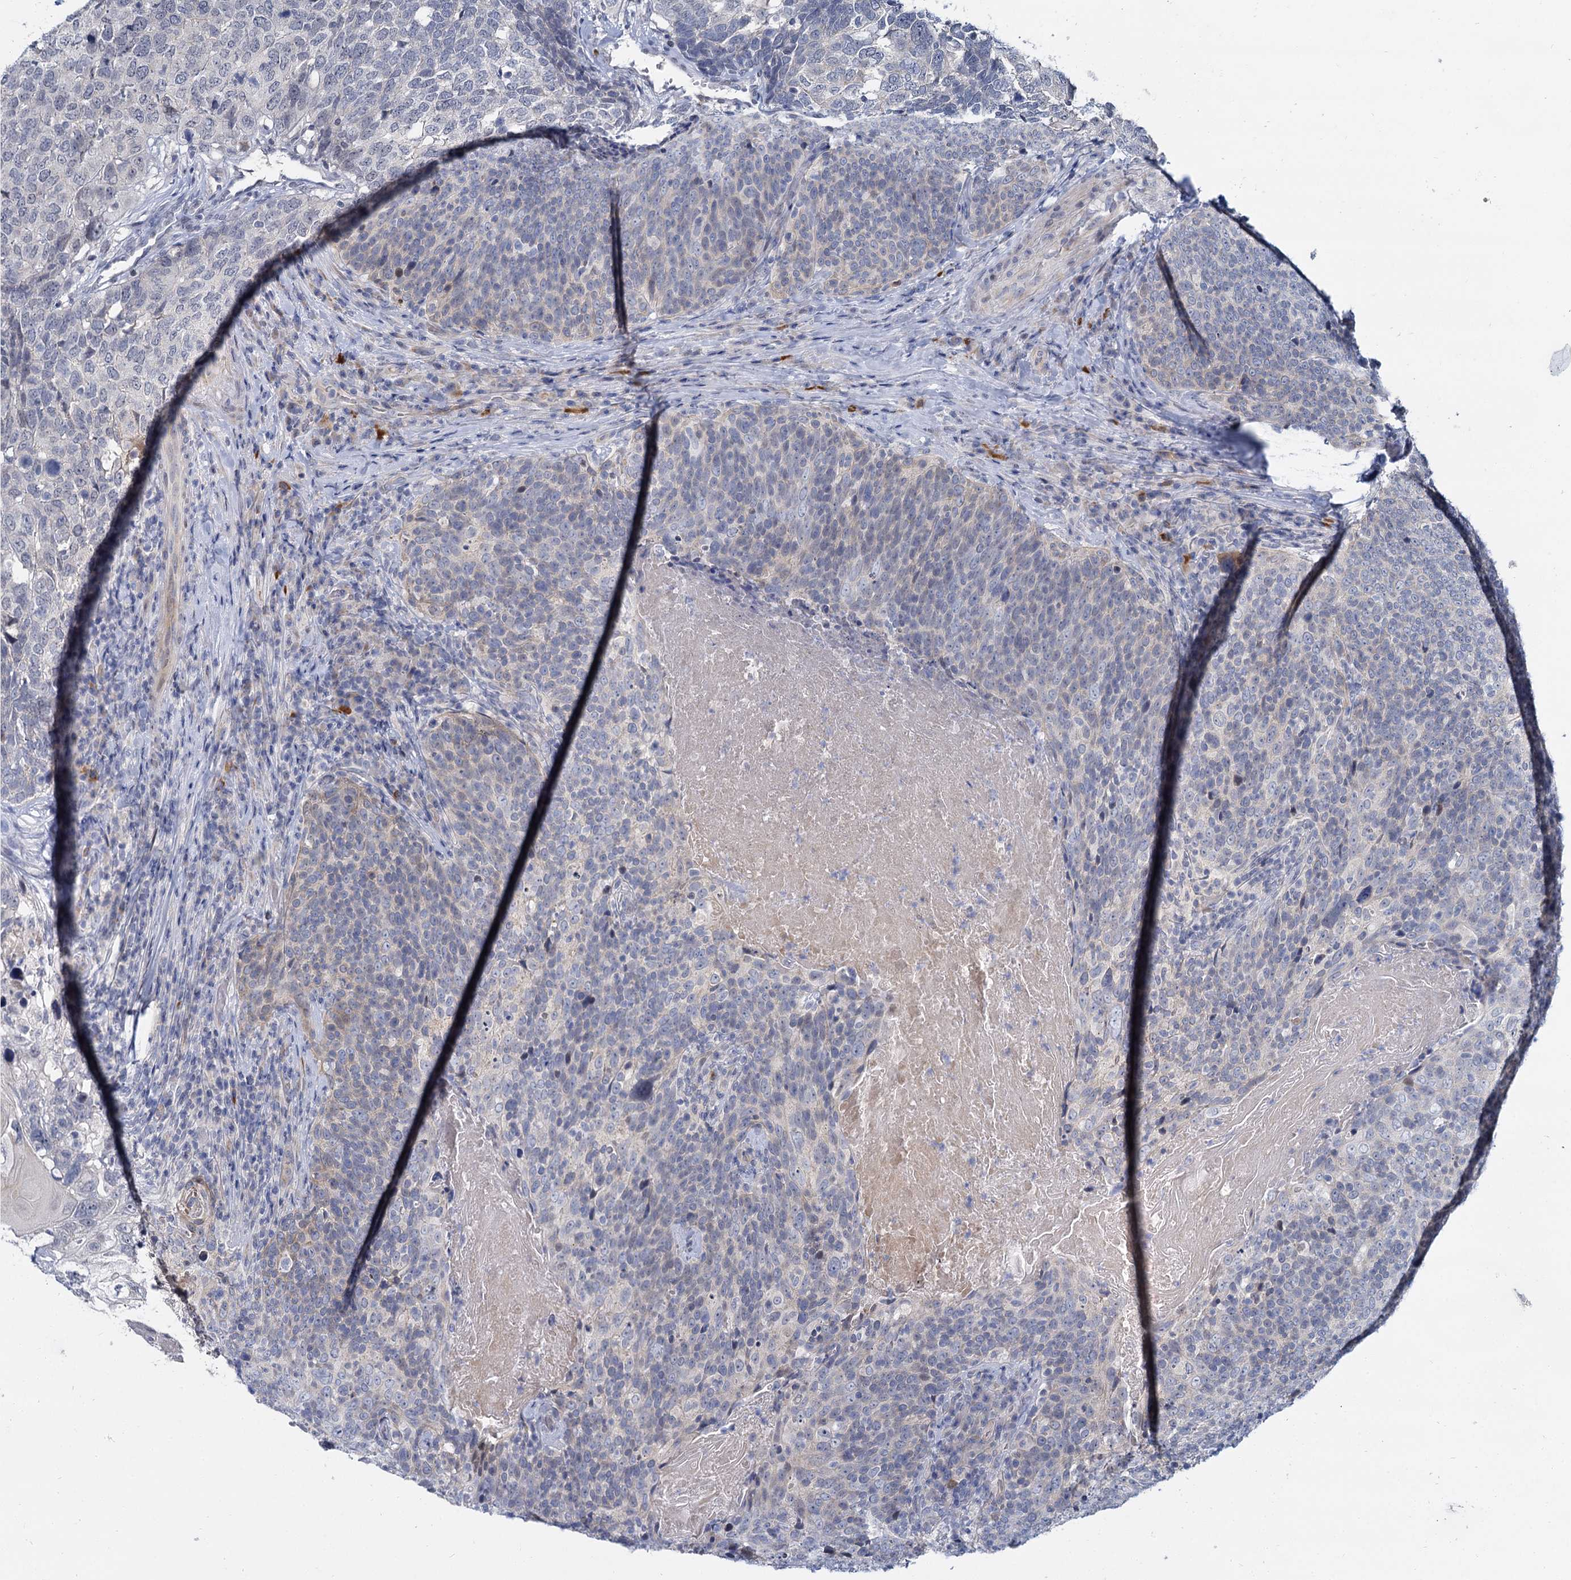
{"staining": {"intensity": "negative", "quantity": "none", "location": "none"}, "tissue": "head and neck cancer", "cell_type": "Tumor cells", "image_type": "cancer", "snomed": [{"axis": "morphology", "description": "Squamous cell carcinoma, NOS"}, {"axis": "morphology", "description": "Squamous cell carcinoma, metastatic, NOS"}, {"axis": "topography", "description": "Lymph node"}, {"axis": "topography", "description": "Head-Neck"}], "caption": "This micrograph is of head and neck cancer (metastatic squamous cell carcinoma) stained with IHC to label a protein in brown with the nuclei are counter-stained blue. There is no positivity in tumor cells. (DAB immunohistochemistry visualized using brightfield microscopy, high magnification).", "gene": "ACRBP", "patient": {"sex": "male", "age": 62}}